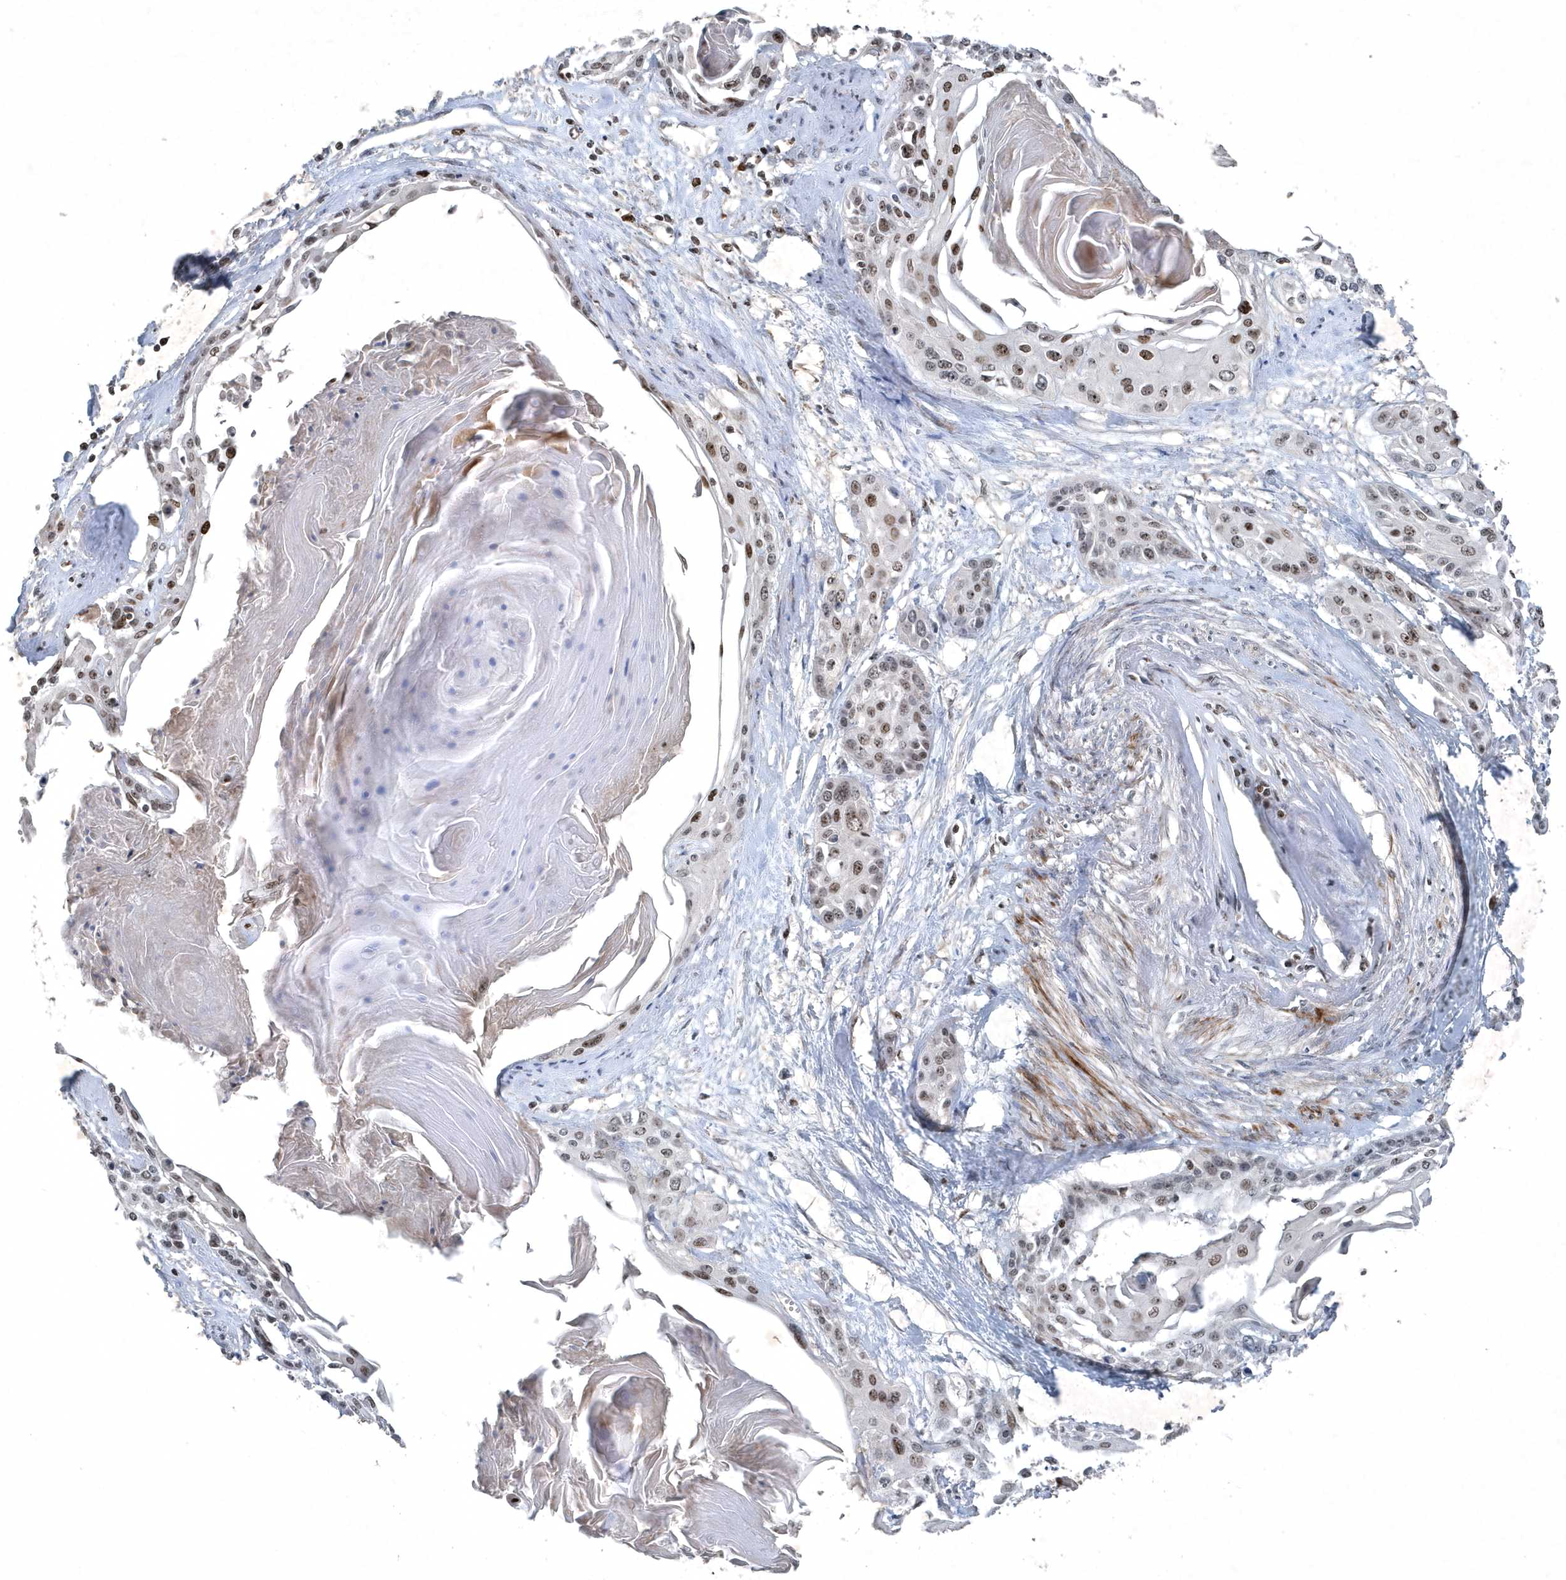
{"staining": {"intensity": "moderate", "quantity": ">75%", "location": "nuclear"}, "tissue": "cervical cancer", "cell_type": "Tumor cells", "image_type": "cancer", "snomed": [{"axis": "morphology", "description": "Squamous cell carcinoma, NOS"}, {"axis": "topography", "description": "Cervix"}], "caption": "Moderate nuclear staining for a protein is present in about >75% of tumor cells of squamous cell carcinoma (cervical) using IHC.", "gene": "QTRT2", "patient": {"sex": "female", "age": 57}}